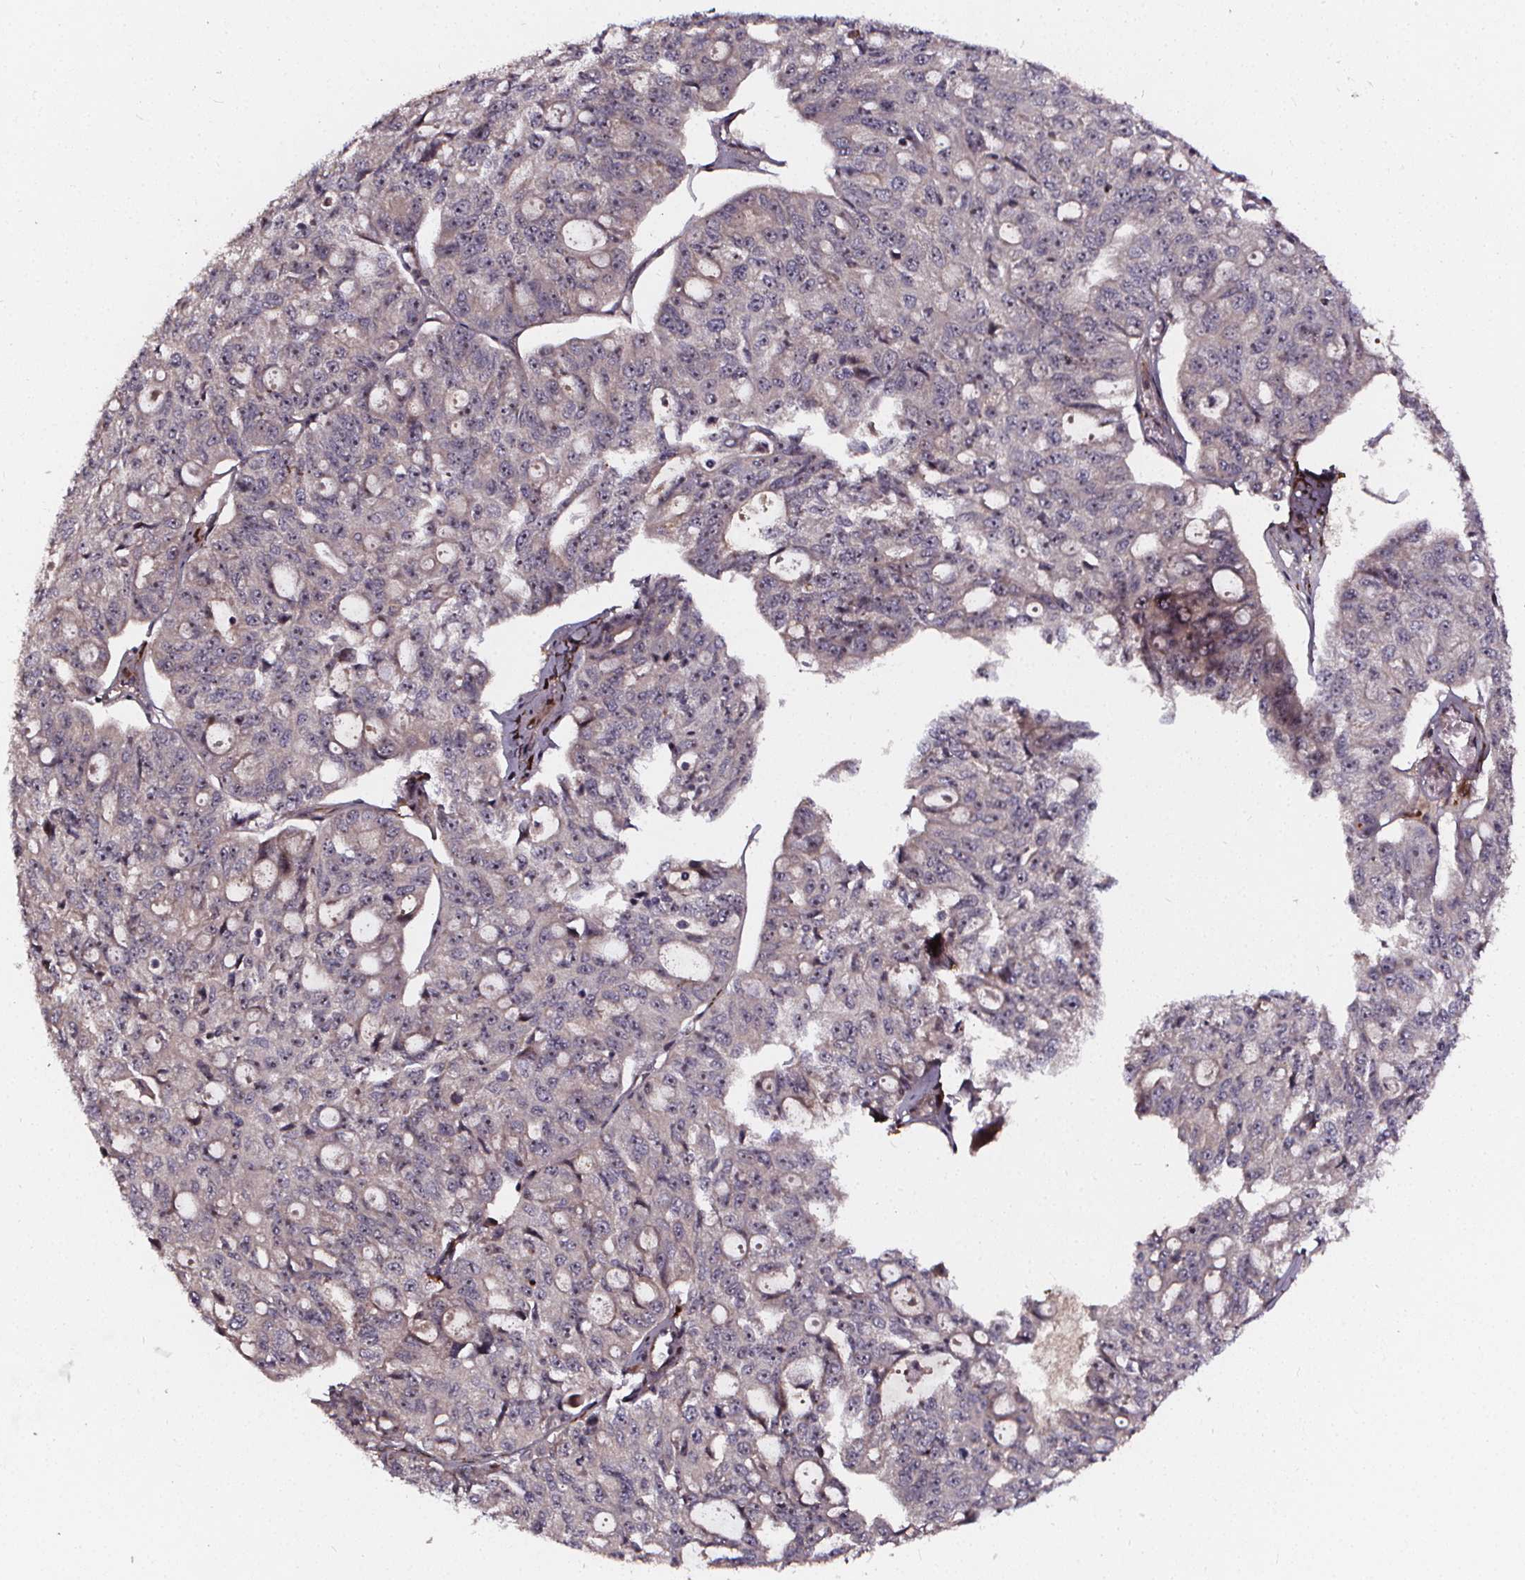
{"staining": {"intensity": "negative", "quantity": "none", "location": "none"}, "tissue": "ovarian cancer", "cell_type": "Tumor cells", "image_type": "cancer", "snomed": [{"axis": "morphology", "description": "Carcinoma, endometroid"}, {"axis": "topography", "description": "Ovary"}], "caption": "DAB immunohistochemical staining of human ovarian endometroid carcinoma displays no significant staining in tumor cells.", "gene": "AEBP1", "patient": {"sex": "female", "age": 65}}